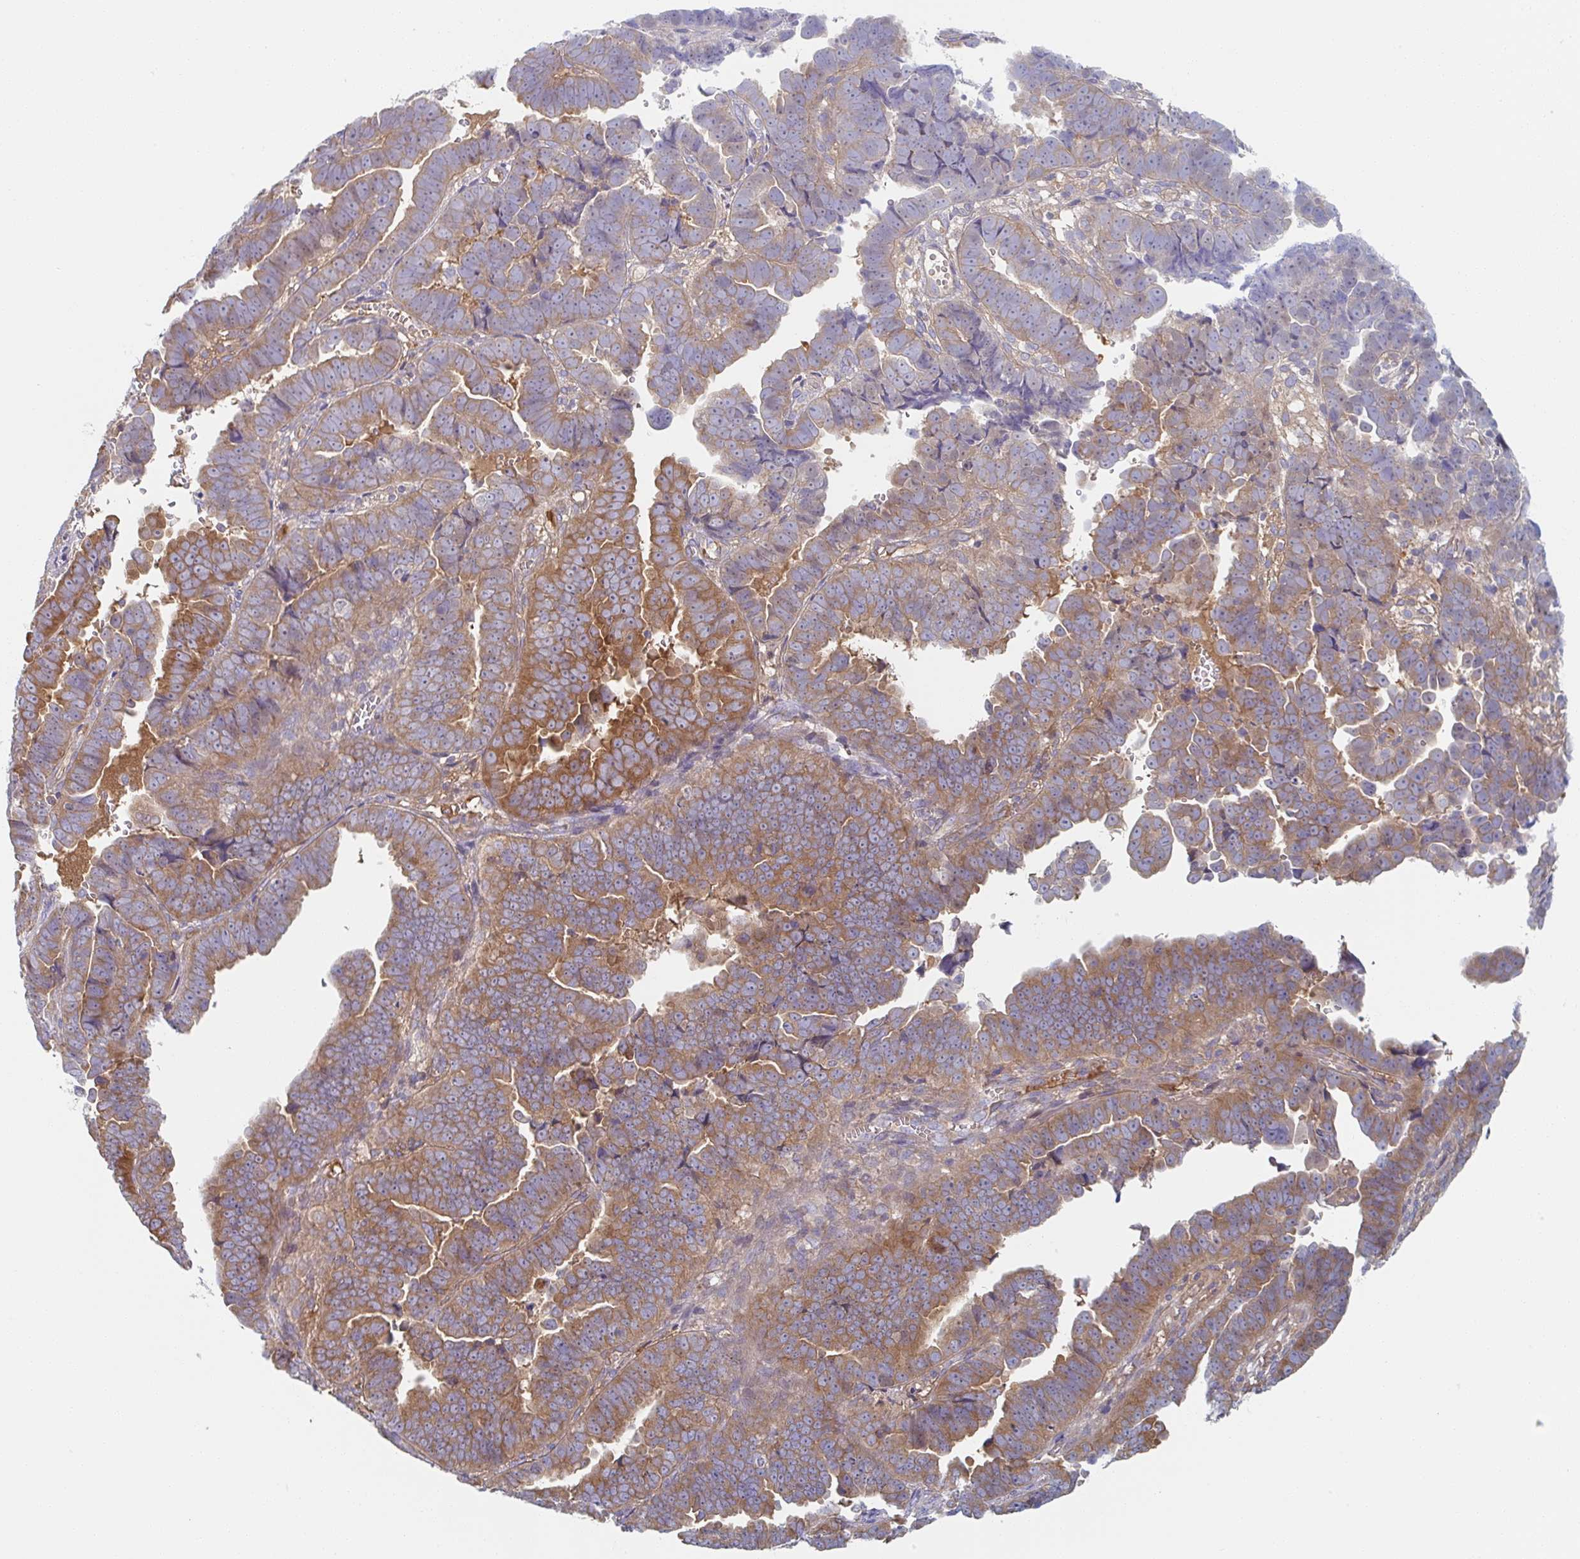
{"staining": {"intensity": "moderate", "quantity": ">75%", "location": "cytoplasmic/membranous"}, "tissue": "endometrial cancer", "cell_type": "Tumor cells", "image_type": "cancer", "snomed": [{"axis": "morphology", "description": "Adenocarcinoma, NOS"}, {"axis": "topography", "description": "Endometrium"}], "caption": "Endometrial adenocarcinoma stained with a protein marker exhibits moderate staining in tumor cells.", "gene": "AMPD2", "patient": {"sex": "female", "age": 75}}